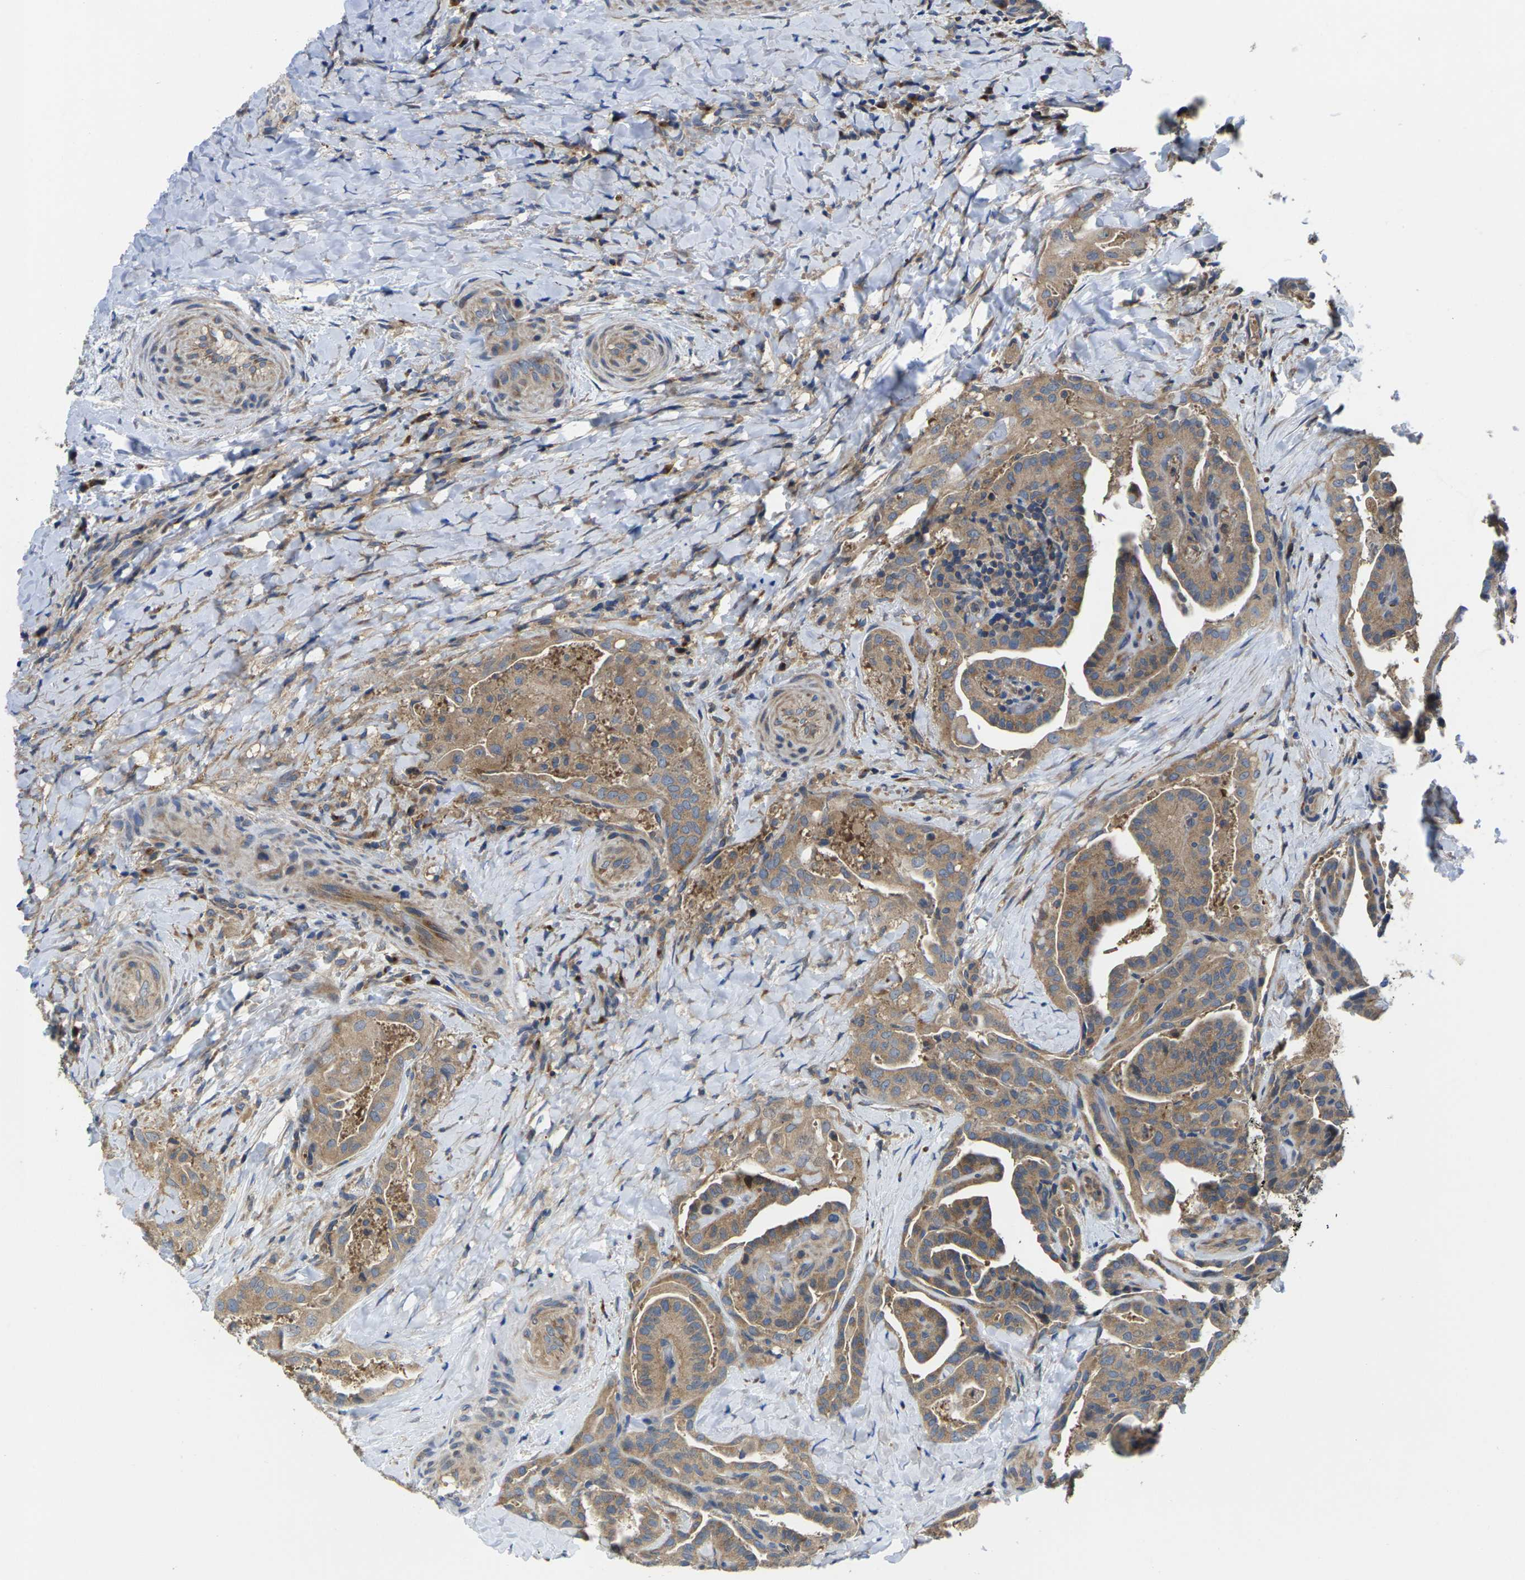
{"staining": {"intensity": "moderate", "quantity": ">75%", "location": "cytoplasmic/membranous"}, "tissue": "thyroid cancer", "cell_type": "Tumor cells", "image_type": "cancer", "snomed": [{"axis": "morphology", "description": "Papillary adenocarcinoma, NOS"}, {"axis": "topography", "description": "Thyroid gland"}], "caption": "A medium amount of moderate cytoplasmic/membranous positivity is present in about >75% of tumor cells in thyroid cancer tissue.", "gene": "TMCC2", "patient": {"sex": "male", "age": 77}}